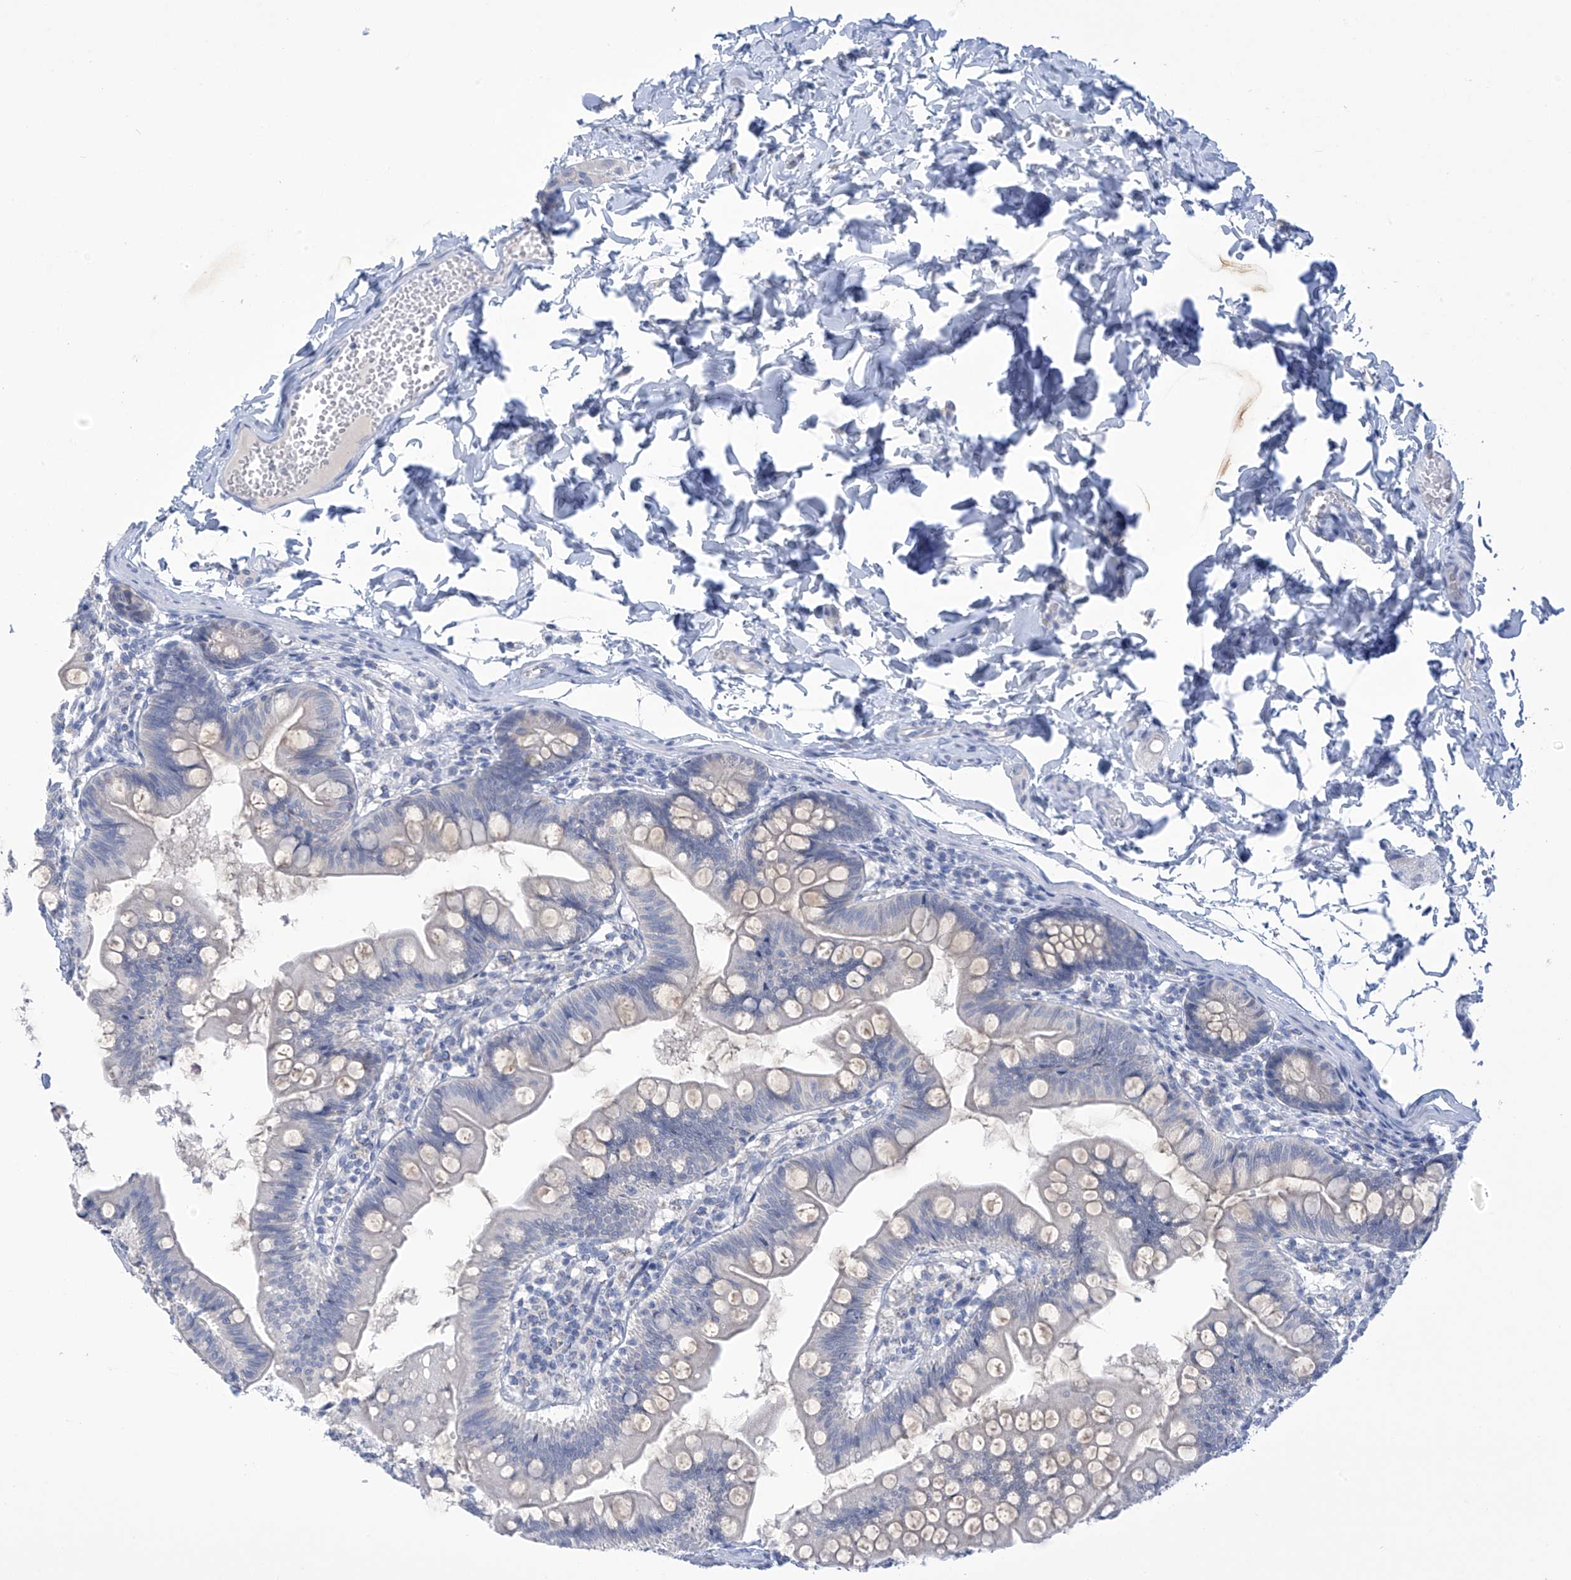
{"staining": {"intensity": "negative", "quantity": "none", "location": "none"}, "tissue": "small intestine", "cell_type": "Glandular cells", "image_type": "normal", "snomed": [{"axis": "morphology", "description": "Normal tissue, NOS"}, {"axis": "topography", "description": "Small intestine"}], "caption": "Immunohistochemistry (IHC) image of normal small intestine: small intestine stained with DAB displays no significant protein staining in glandular cells.", "gene": "IBA57", "patient": {"sex": "male", "age": 7}}